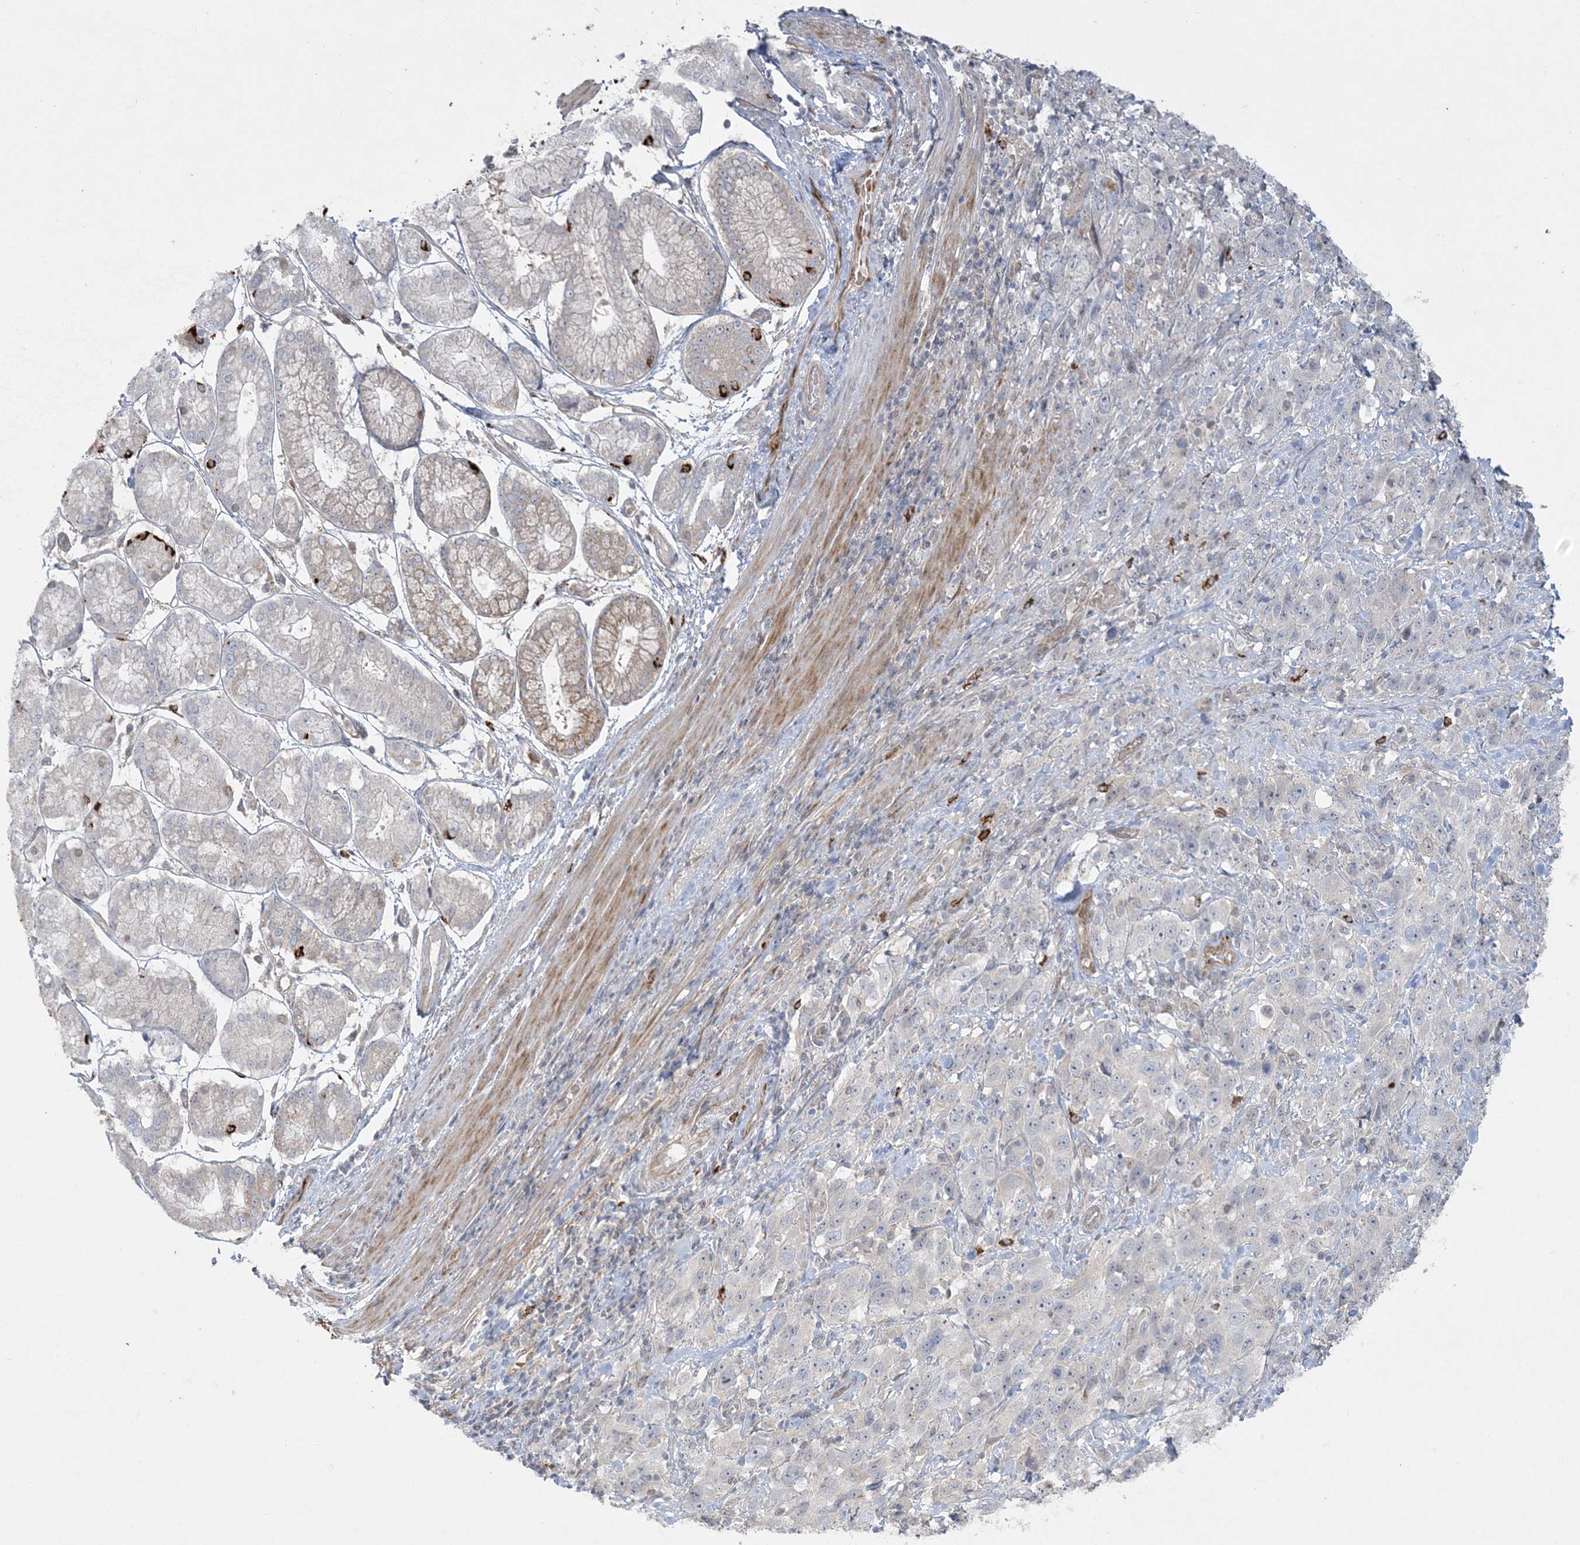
{"staining": {"intensity": "negative", "quantity": "none", "location": "none"}, "tissue": "stomach cancer", "cell_type": "Tumor cells", "image_type": "cancer", "snomed": [{"axis": "morphology", "description": "Normal tissue, NOS"}, {"axis": "morphology", "description": "Adenocarcinoma, NOS"}, {"axis": "topography", "description": "Lymph node"}, {"axis": "topography", "description": "Stomach"}], "caption": "This histopathology image is of stomach cancer (adenocarcinoma) stained with immunohistochemistry to label a protein in brown with the nuclei are counter-stained blue. There is no positivity in tumor cells.", "gene": "INPP1", "patient": {"sex": "male", "age": 48}}